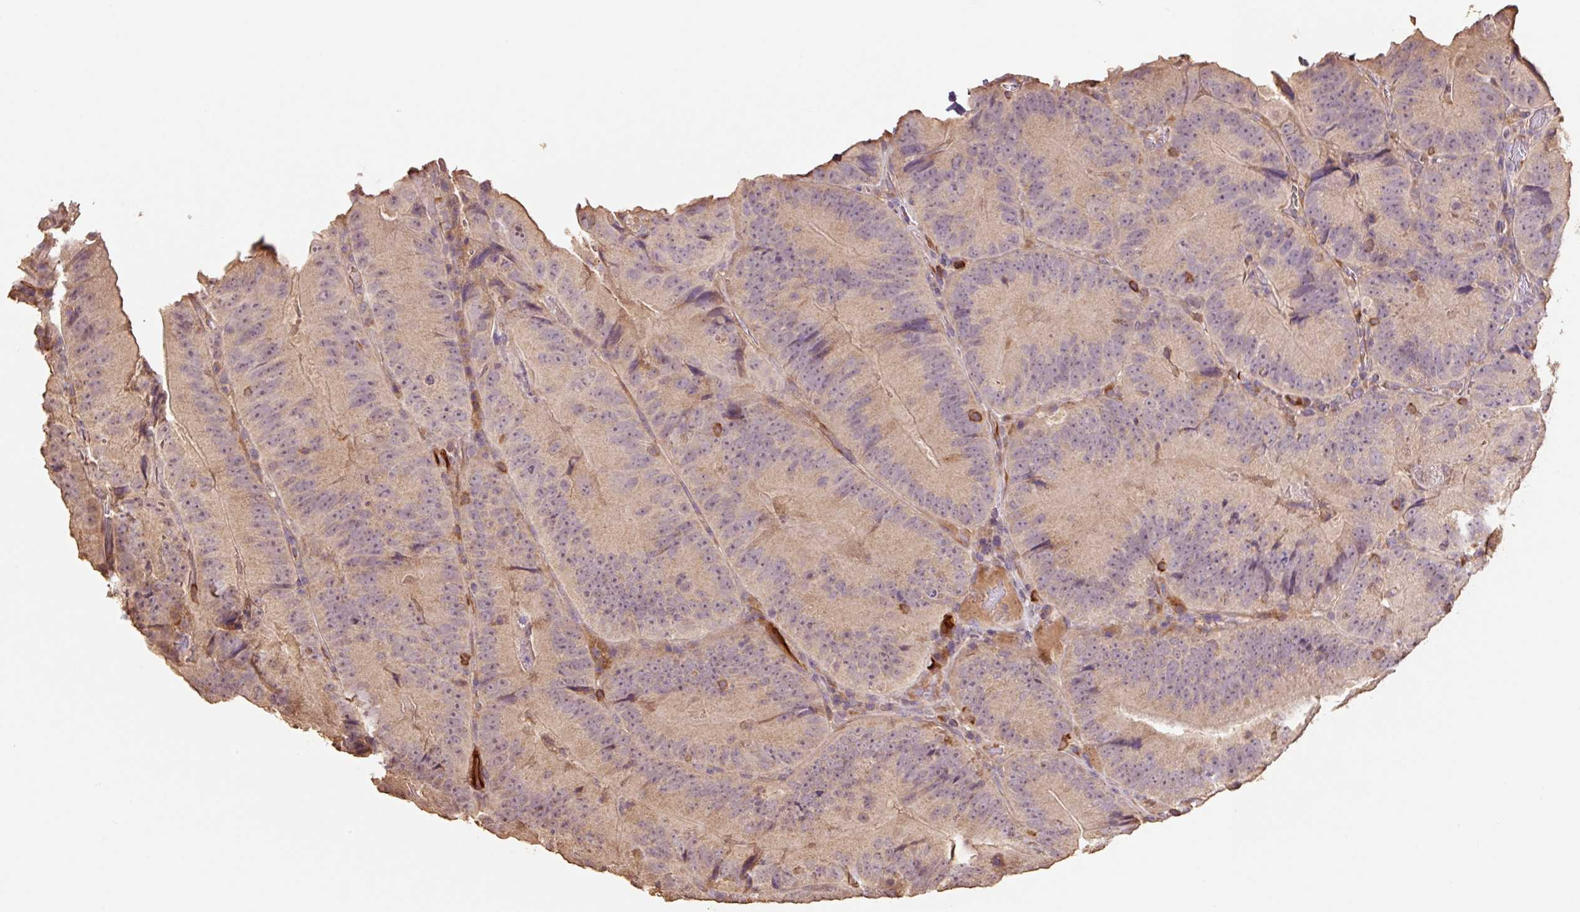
{"staining": {"intensity": "weak", "quantity": ">75%", "location": "cytoplasmic/membranous,nuclear"}, "tissue": "colorectal cancer", "cell_type": "Tumor cells", "image_type": "cancer", "snomed": [{"axis": "morphology", "description": "Adenocarcinoma, NOS"}, {"axis": "topography", "description": "Colon"}], "caption": "DAB (3,3'-diaminobenzidine) immunohistochemical staining of adenocarcinoma (colorectal) demonstrates weak cytoplasmic/membranous and nuclear protein positivity in about >75% of tumor cells. Immunohistochemistry (ihc) stains the protein in brown and the nuclei are stained blue.", "gene": "HERC2", "patient": {"sex": "female", "age": 86}}